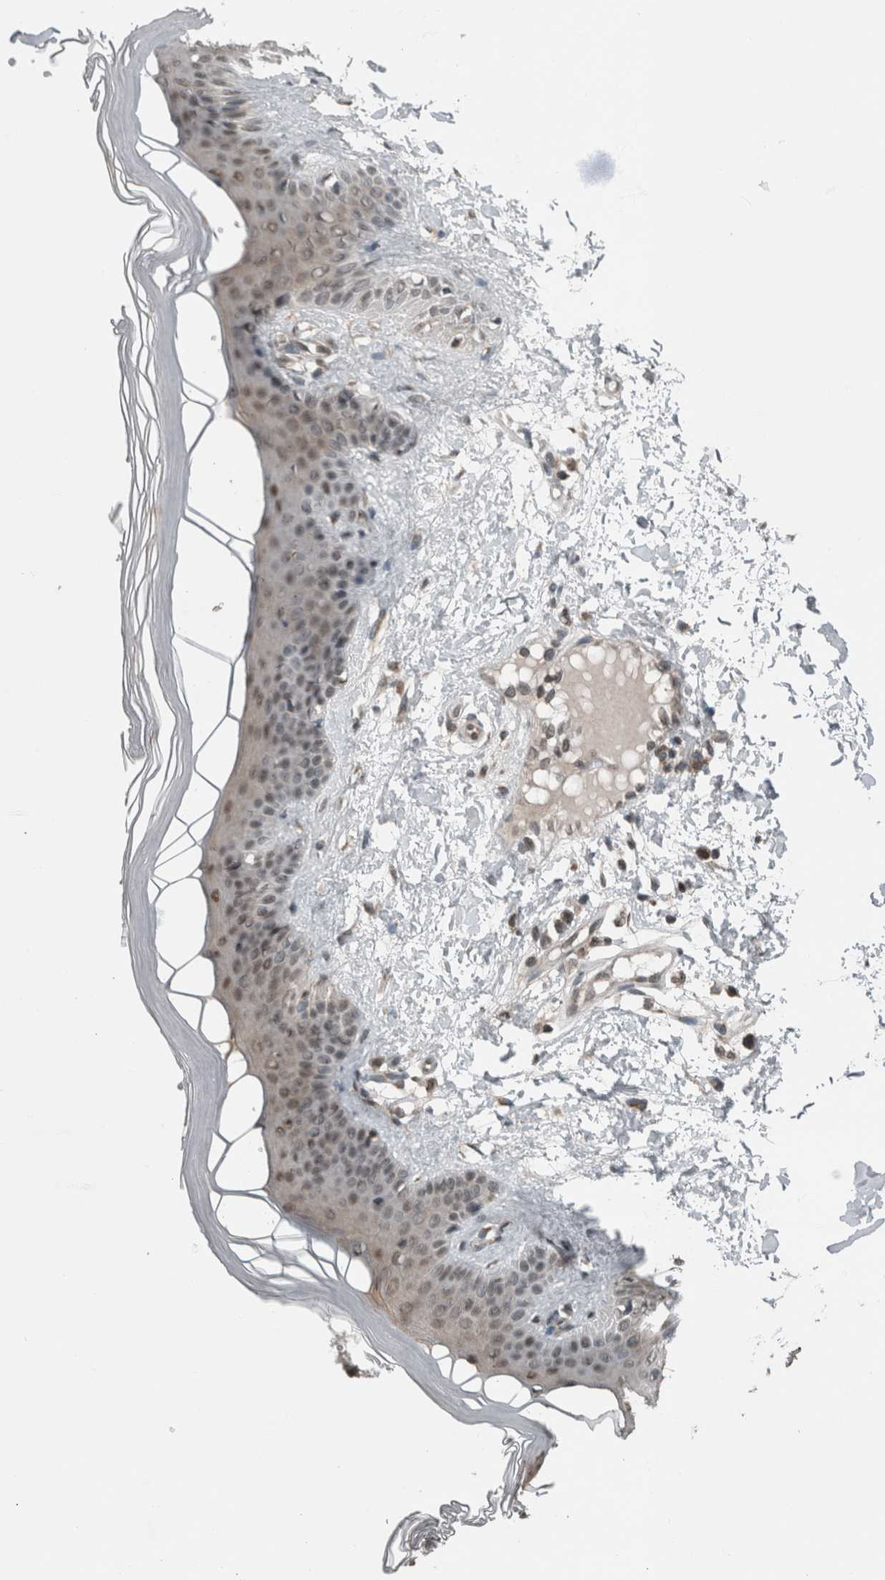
{"staining": {"intensity": "weak", "quantity": ">75%", "location": "cytoplasmic/membranous,nuclear"}, "tissue": "skin", "cell_type": "Fibroblasts", "image_type": "normal", "snomed": [{"axis": "morphology", "description": "Normal tissue, NOS"}, {"axis": "morphology", "description": "Malignant melanoma, Metastatic site"}, {"axis": "topography", "description": "Skin"}], "caption": "Normal skin displays weak cytoplasmic/membranous,nuclear expression in about >75% of fibroblasts, visualized by immunohistochemistry.", "gene": "SPAG7", "patient": {"sex": "male", "age": 41}}